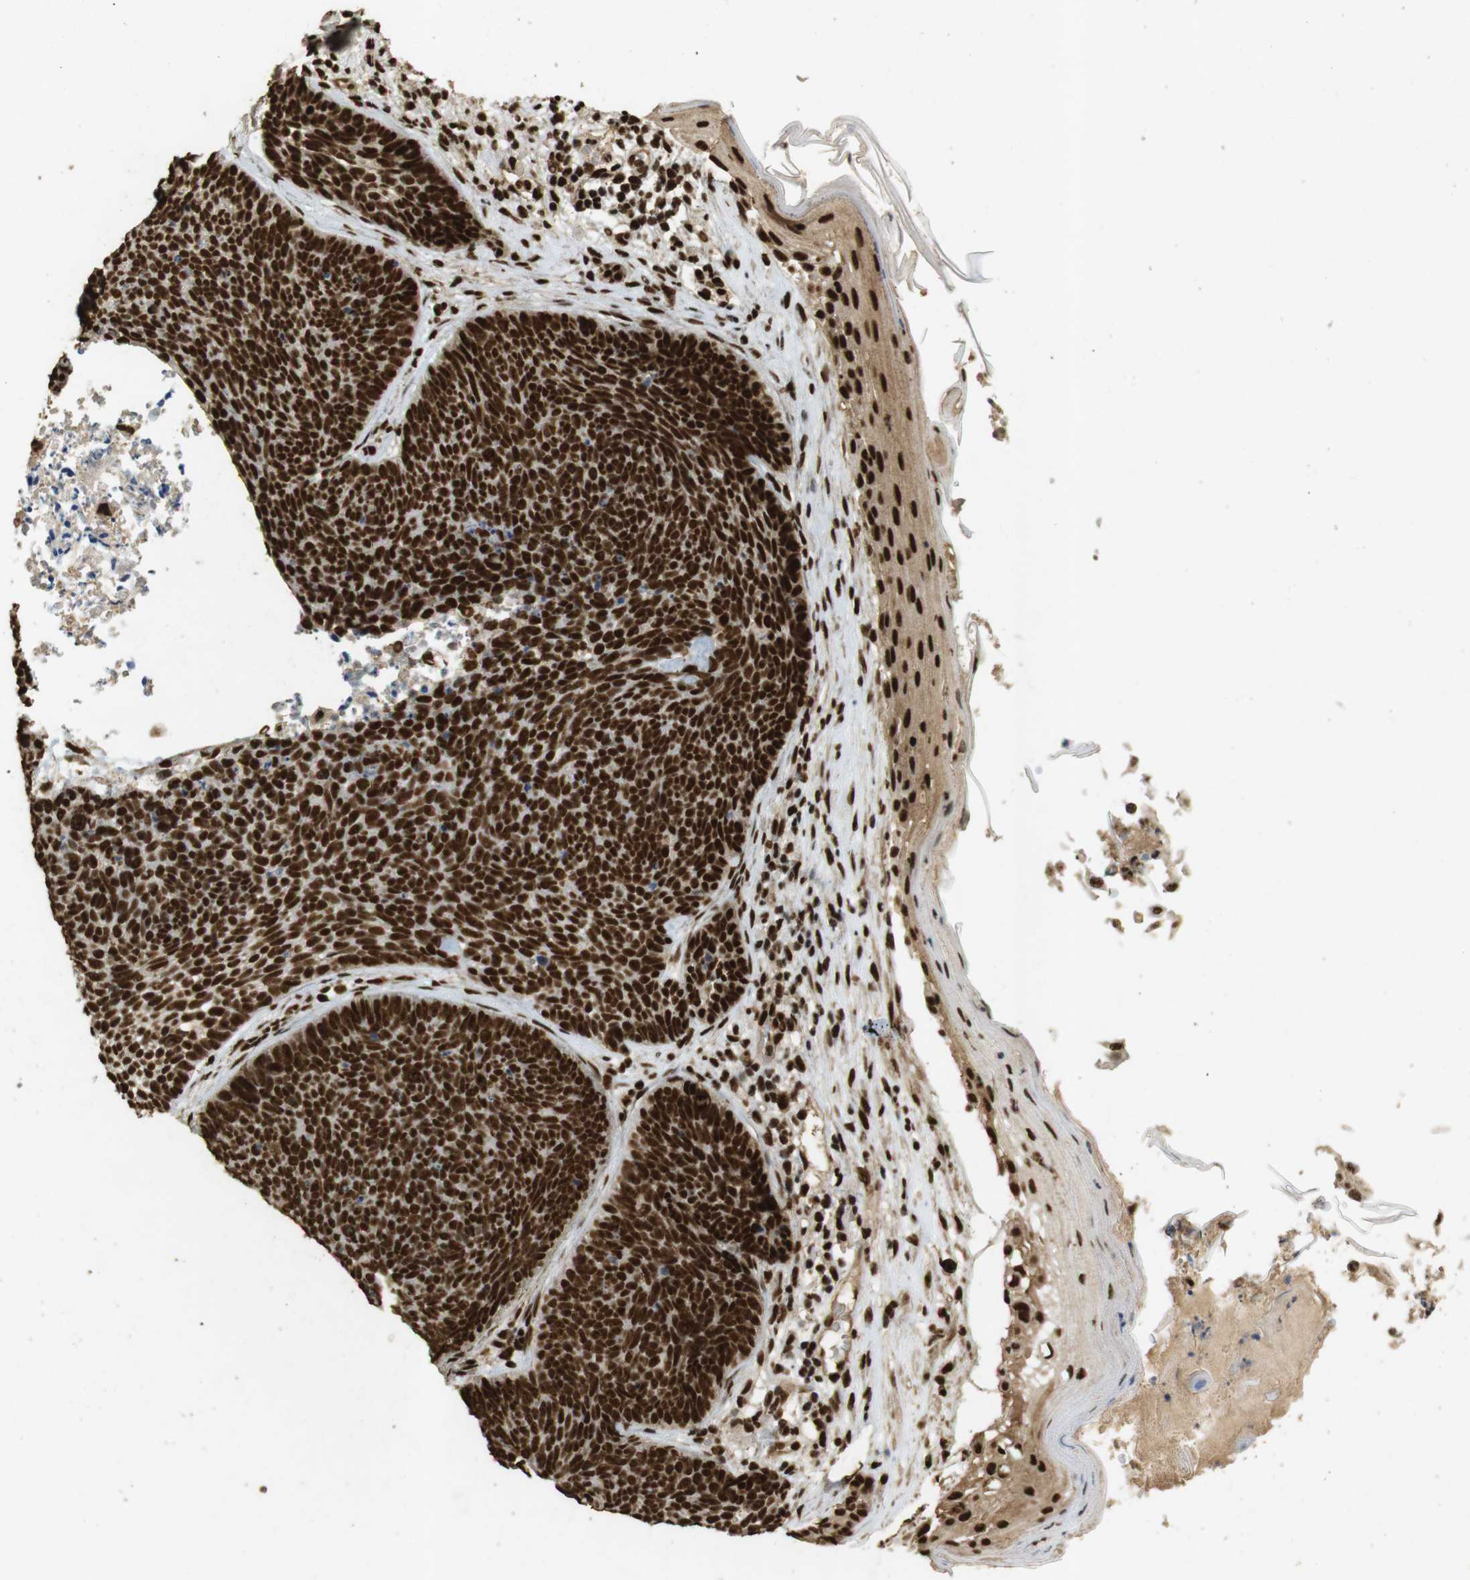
{"staining": {"intensity": "strong", "quantity": ">75%", "location": "nuclear"}, "tissue": "skin cancer", "cell_type": "Tumor cells", "image_type": "cancer", "snomed": [{"axis": "morphology", "description": "Basal cell carcinoma"}, {"axis": "topography", "description": "Skin"}], "caption": "Protein staining of basal cell carcinoma (skin) tissue demonstrates strong nuclear expression in about >75% of tumor cells.", "gene": "GATA4", "patient": {"sex": "female", "age": 70}}